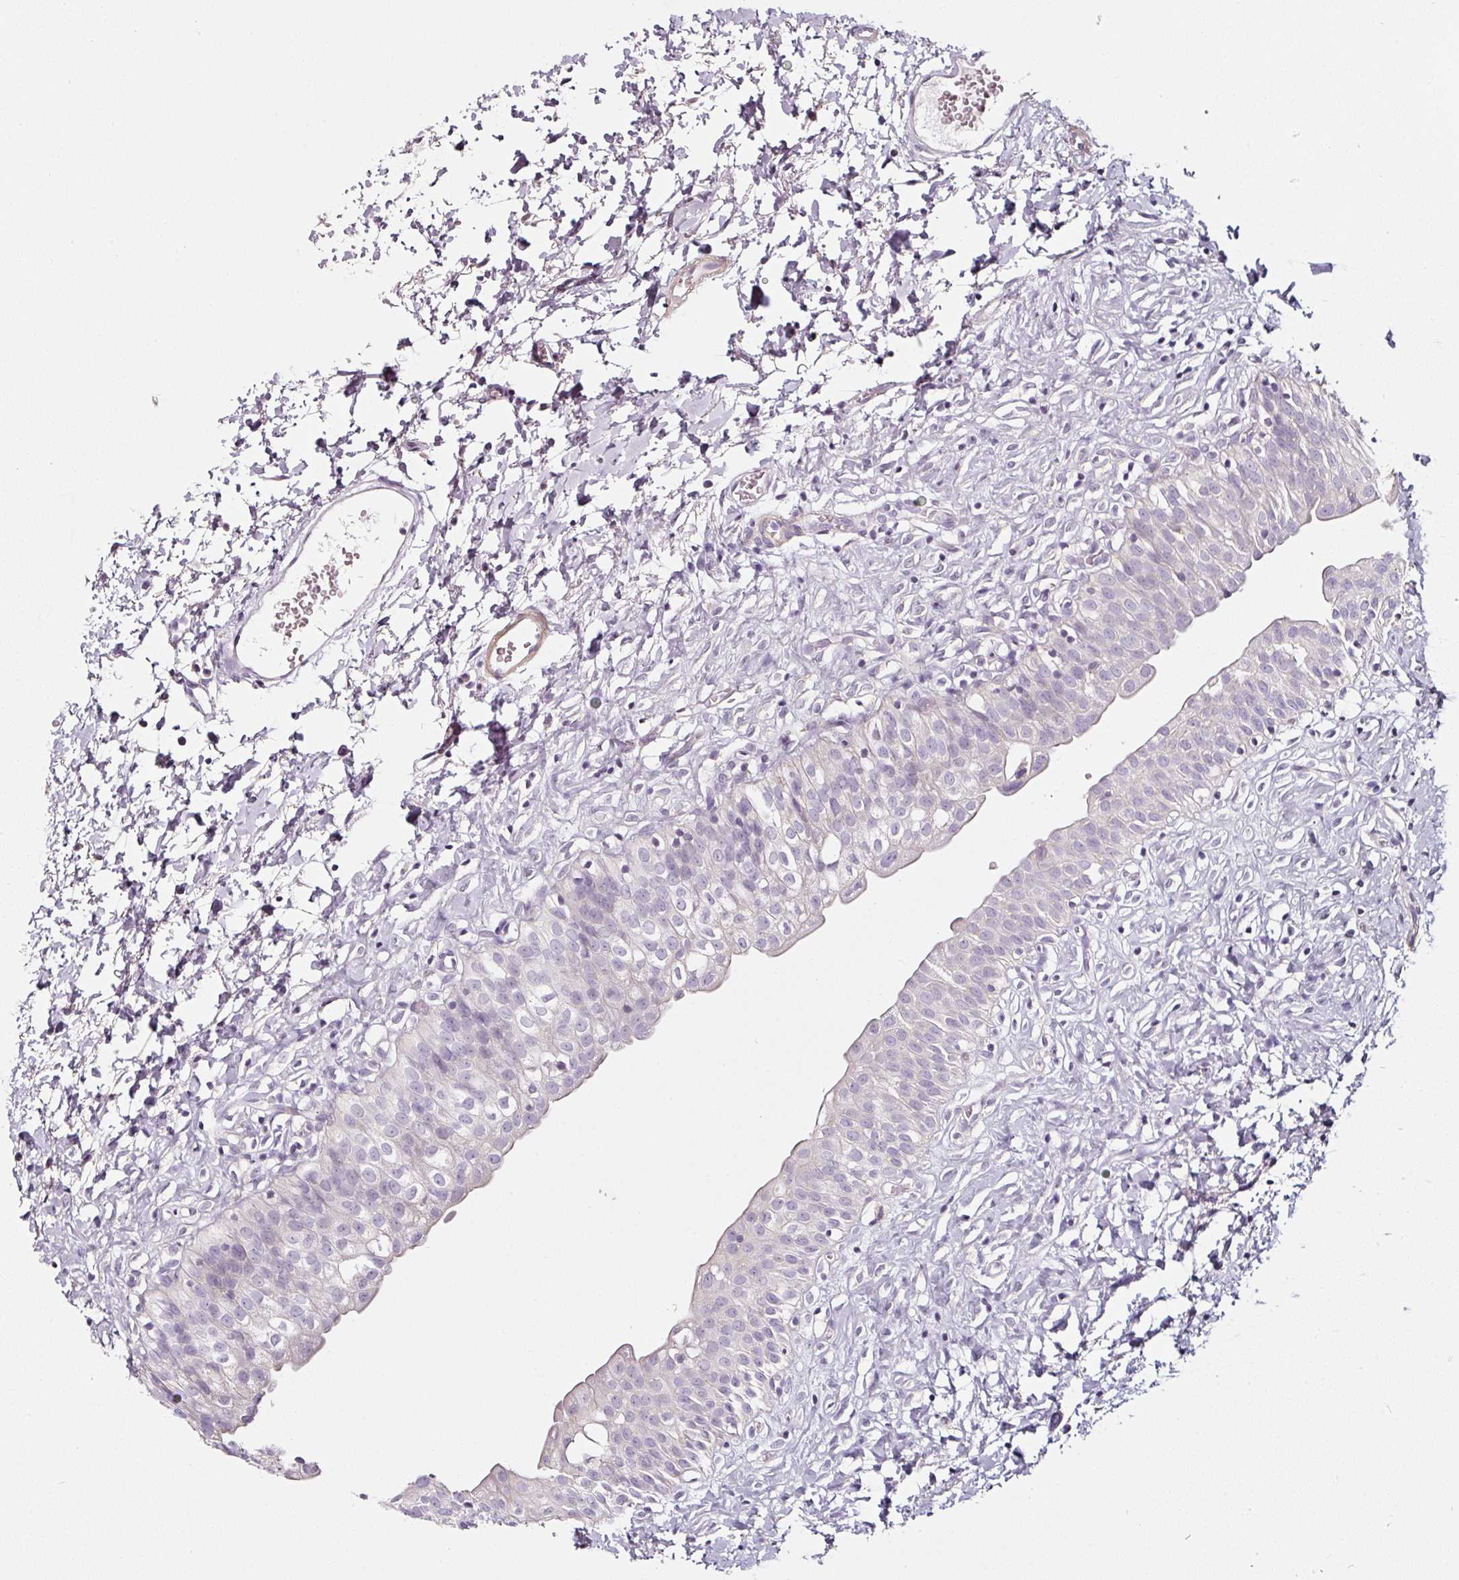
{"staining": {"intensity": "negative", "quantity": "none", "location": "none"}, "tissue": "urinary bladder", "cell_type": "Urothelial cells", "image_type": "normal", "snomed": [{"axis": "morphology", "description": "Normal tissue, NOS"}, {"axis": "topography", "description": "Urinary bladder"}], "caption": "The IHC image has no significant expression in urothelial cells of urinary bladder. (DAB immunohistochemistry visualized using brightfield microscopy, high magnification).", "gene": "CAP2", "patient": {"sex": "male", "age": 51}}